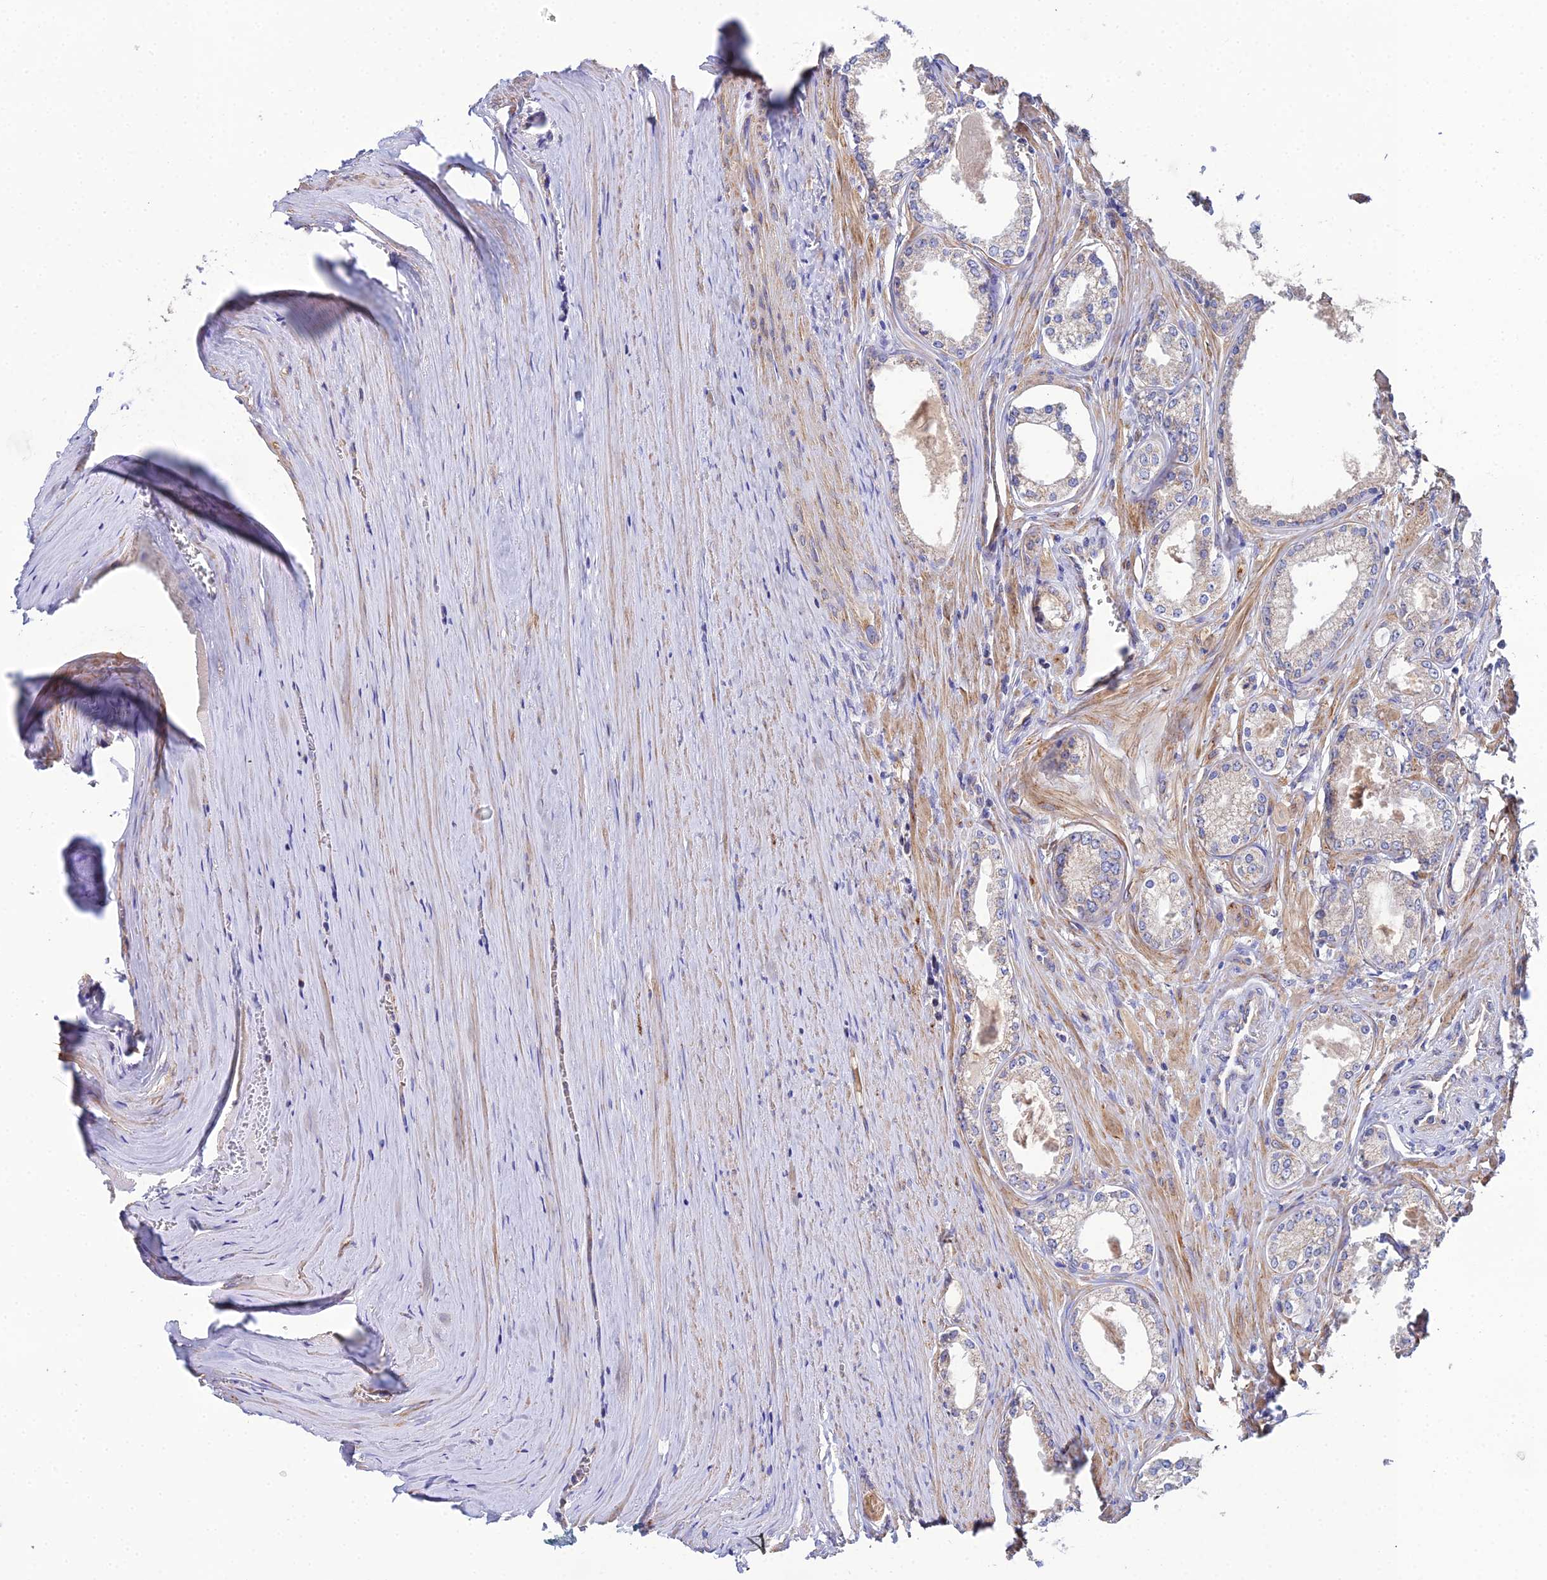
{"staining": {"intensity": "weak", "quantity": "<25%", "location": "cytoplasmic/membranous"}, "tissue": "prostate cancer", "cell_type": "Tumor cells", "image_type": "cancer", "snomed": [{"axis": "morphology", "description": "Adenocarcinoma, High grade"}, {"axis": "topography", "description": "Prostate"}], "caption": "Immunohistochemistry (IHC) image of neoplastic tissue: human prostate cancer (high-grade adenocarcinoma) stained with DAB demonstrates no significant protein expression in tumor cells. The staining was performed using DAB (3,3'-diaminobenzidine) to visualize the protein expression in brown, while the nuclei were stained in blue with hematoxylin (Magnification: 20x).", "gene": "ACOT2", "patient": {"sex": "male", "age": 68}}